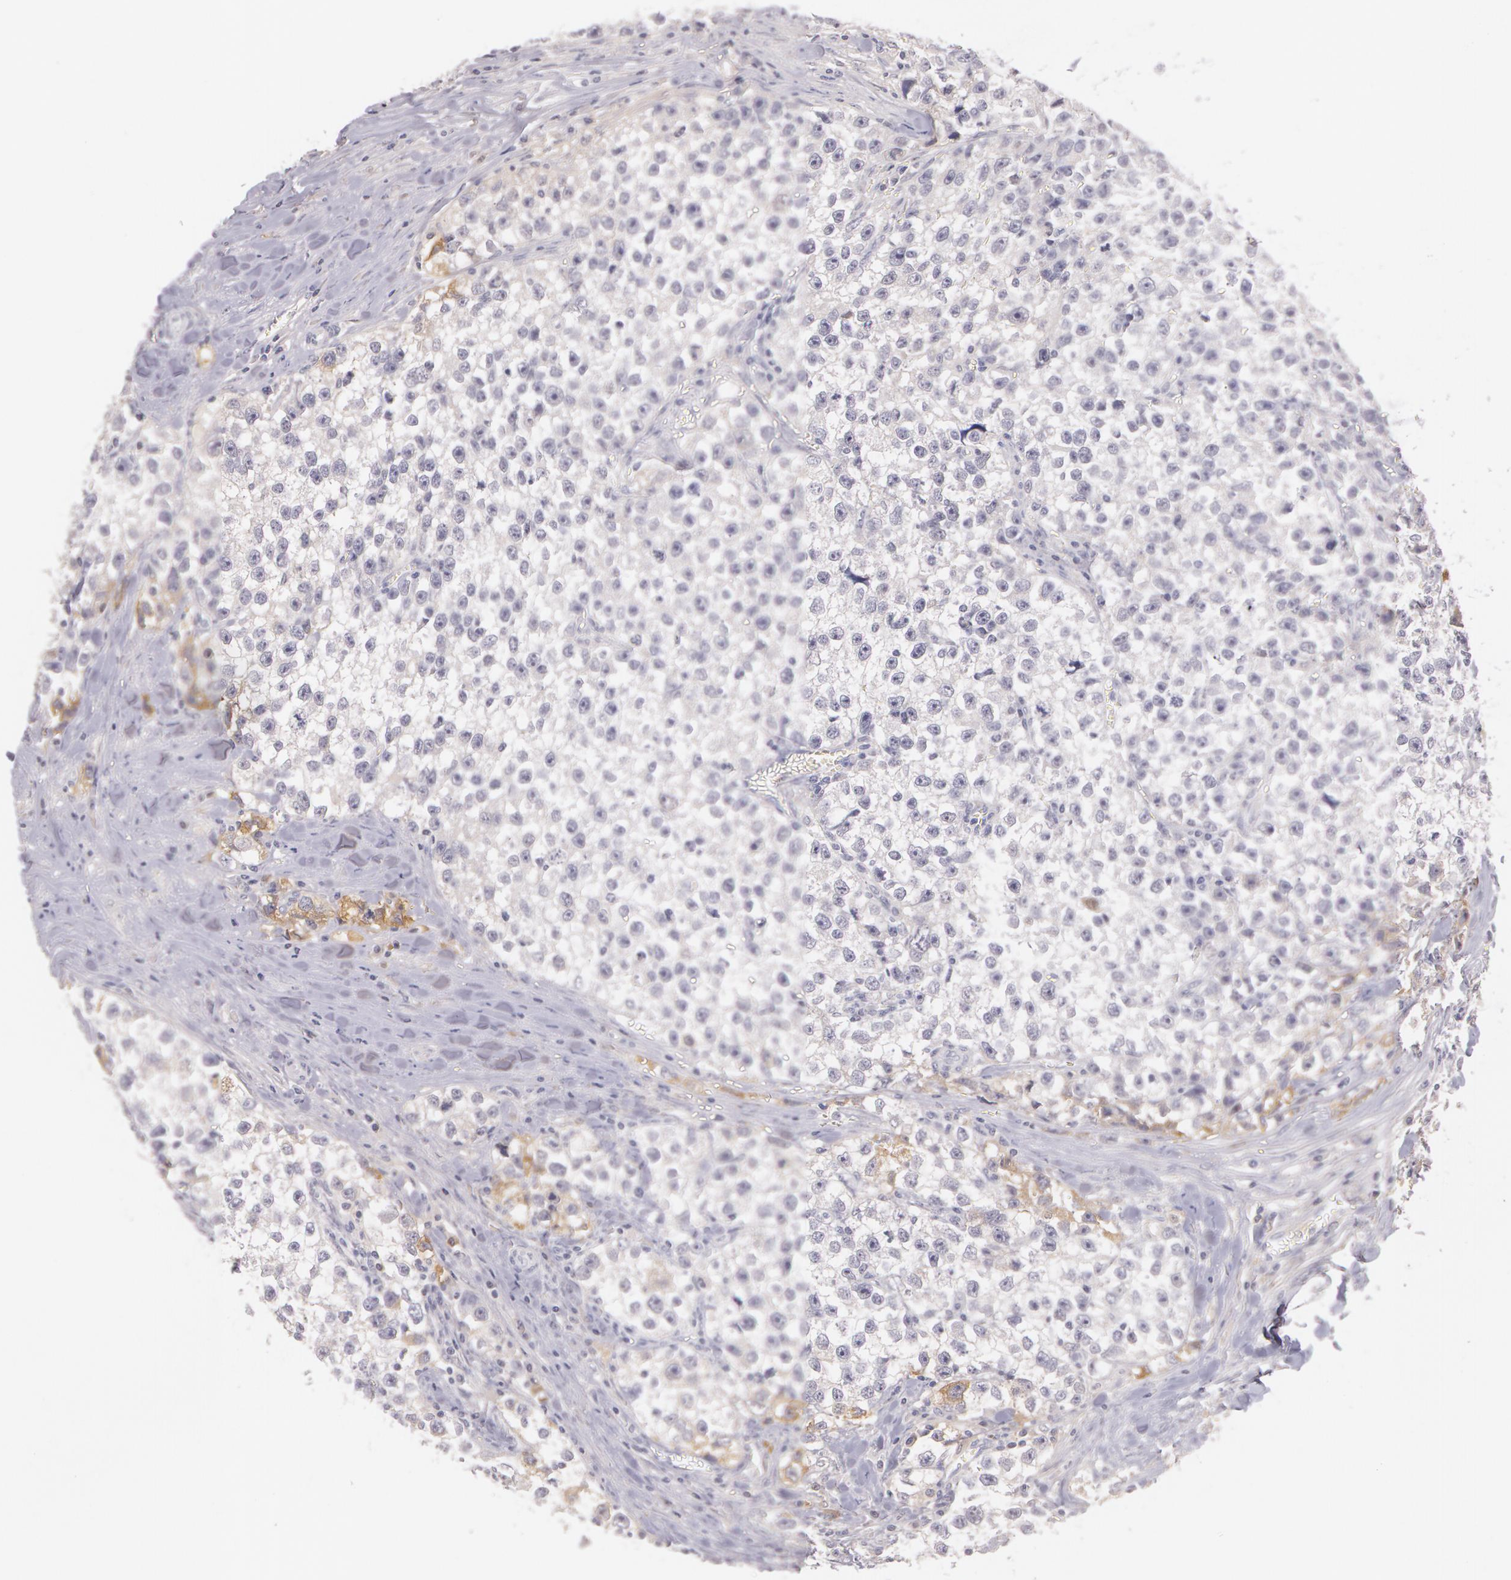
{"staining": {"intensity": "weak", "quantity": "<25%", "location": "cytoplasmic/membranous"}, "tissue": "testis cancer", "cell_type": "Tumor cells", "image_type": "cancer", "snomed": [{"axis": "morphology", "description": "Seminoma, NOS"}, {"axis": "morphology", "description": "Carcinoma, Embryonal, NOS"}, {"axis": "topography", "description": "Testis"}], "caption": "IHC histopathology image of embryonal carcinoma (testis) stained for a protein (brown), which demonstrates no positivity in tumor cells.", "gene": "LBP", "patient": {"sex": "male", "age": 30}}